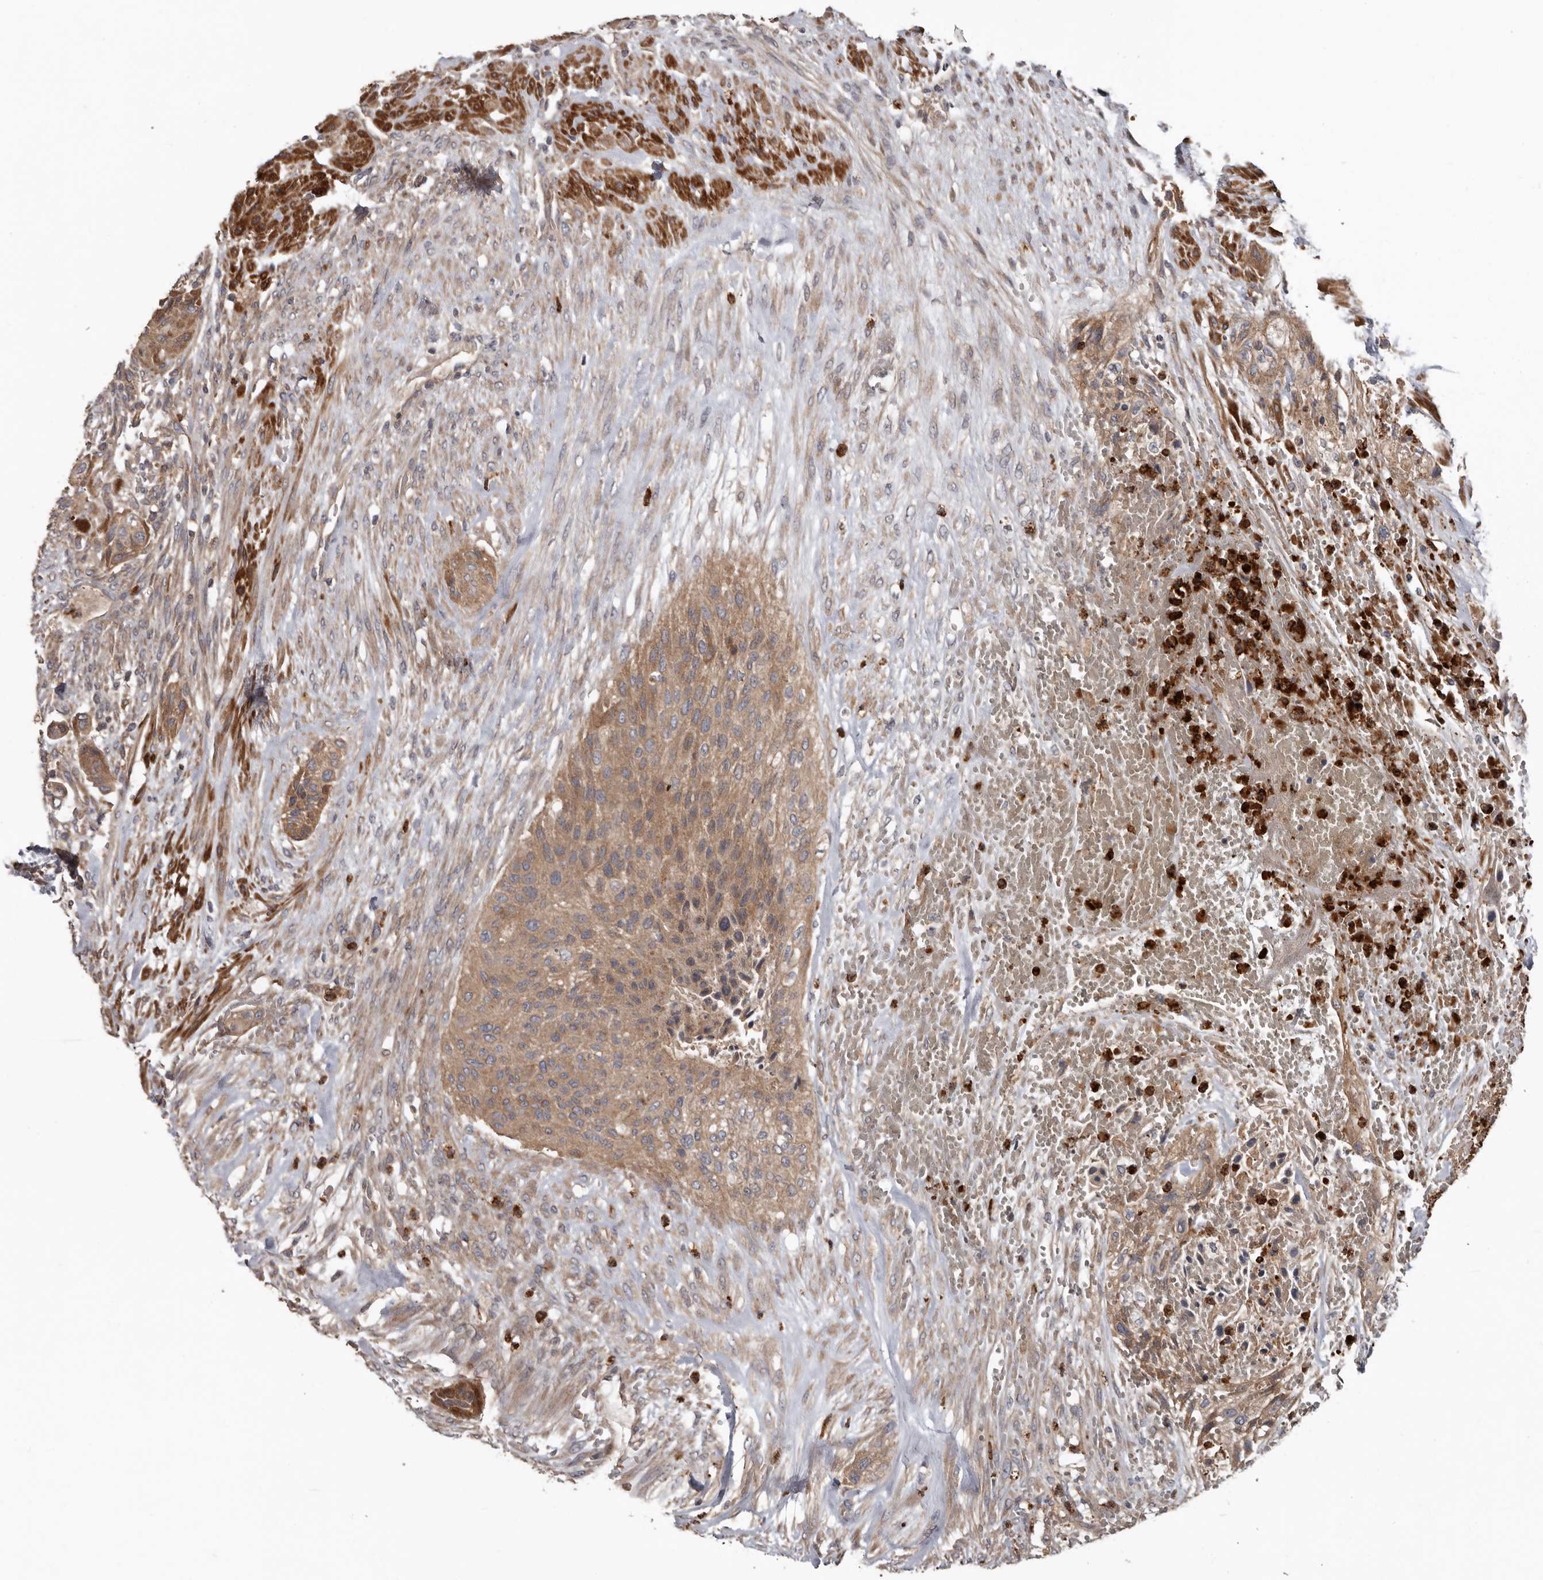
{"staining": {"intensity": "moderate", "quantity": ">75%", "location": "cytoplasmic/membranous"}, "tissue": "urothelial cancer", "cell_type": "Tumor cells", "image_type": "cancer", "snomed": [{"axis": "morphology", "description": "Urothelial carcinoma, High grade"}, {"axis": "topography", "description": "Urinary bladder"}], "caption": "This photomicrograph displays immunohistochemistry (IHC) staining of urothelial cancer, with medium moderate cytoplasmic/membranous expression in approximately >75% of tumor cells.", "gene": "ARHGEF5", "patient": {"sex": "male", "age": 35}}